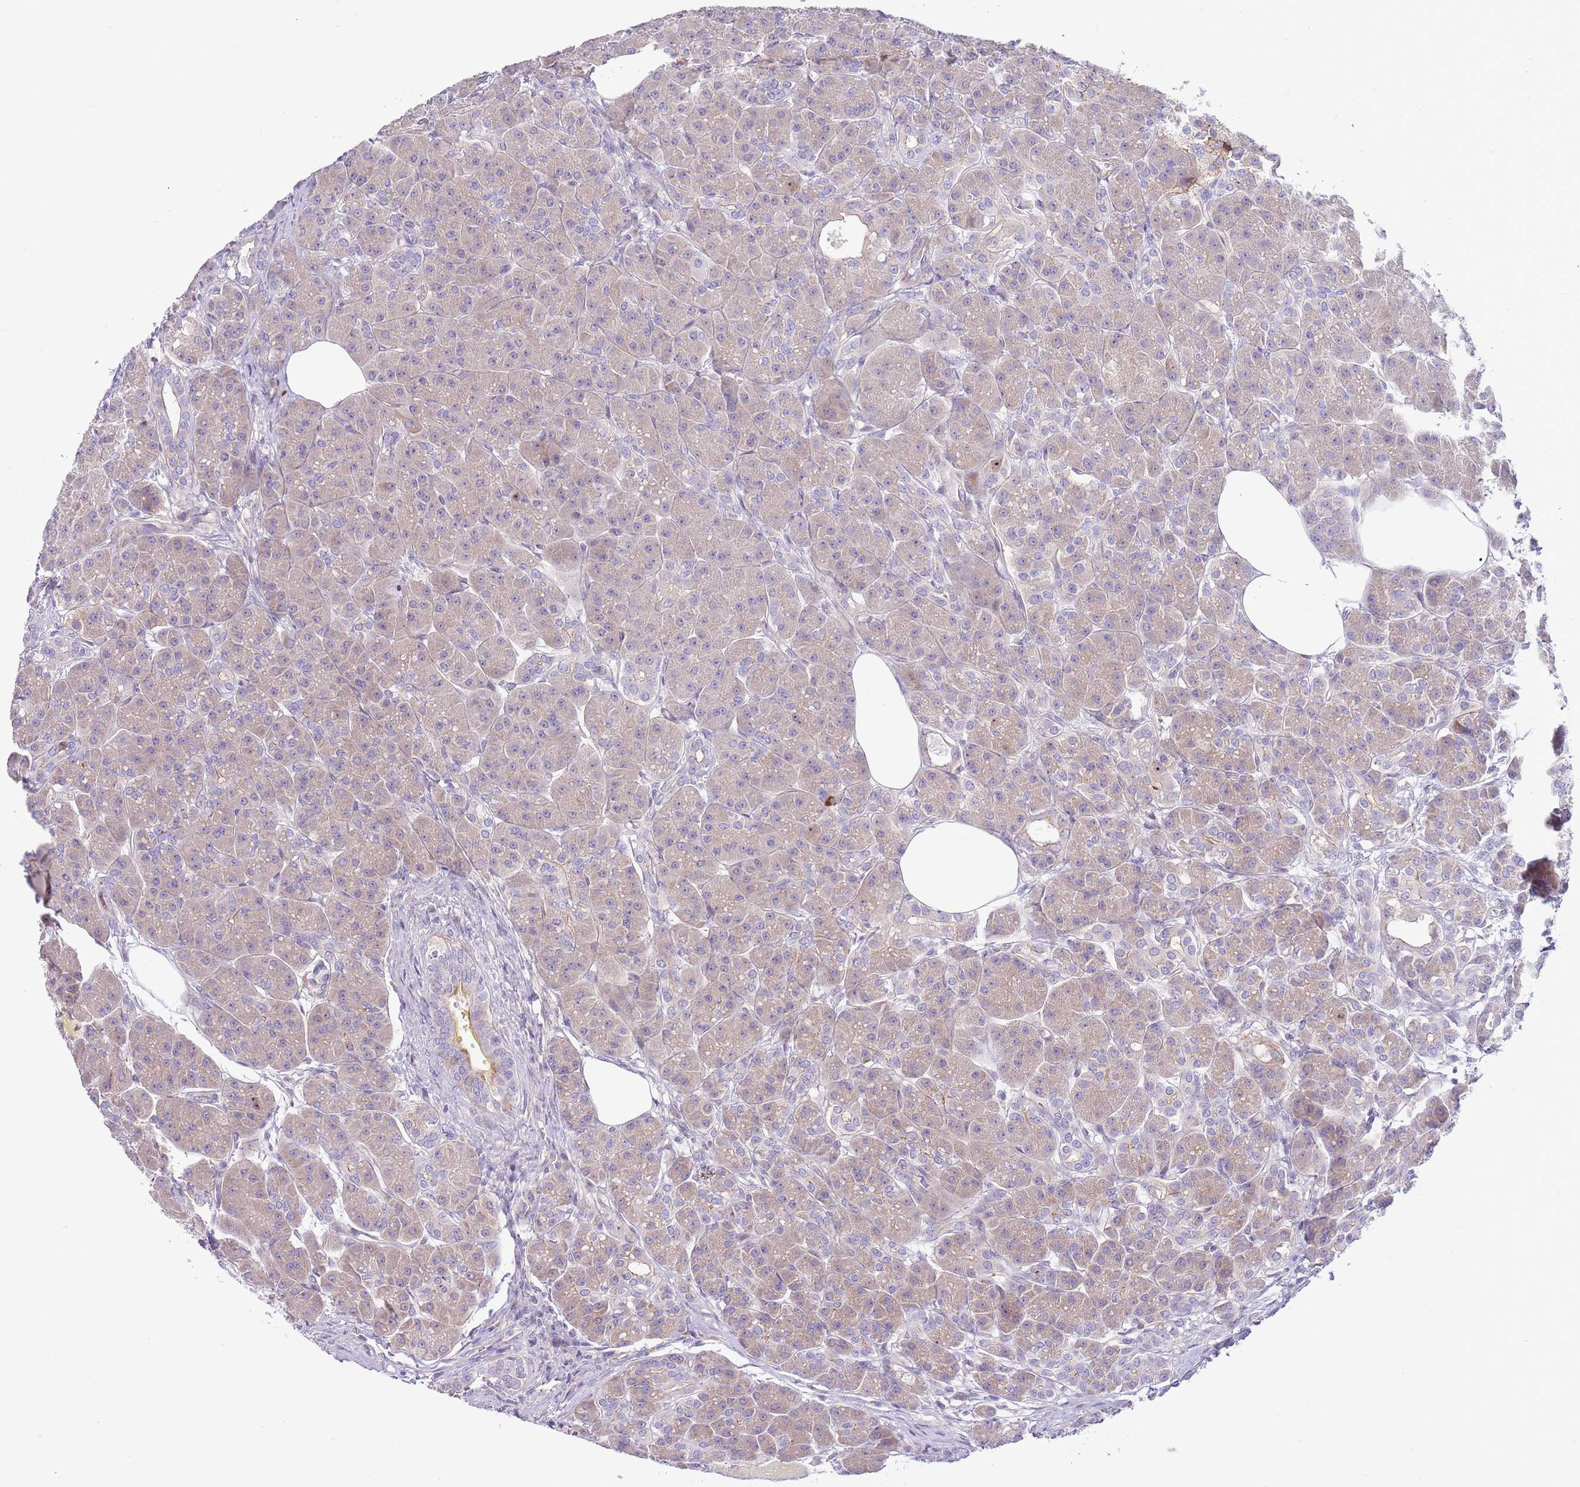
{"staining": {"intensity": "moderate", "quantity": "25%-75%", "location": "cytoplasmic/membranous"}, "tissue": "pancreas", "cell_type": "Exocrine glandular cells", "image_type": "normal", "snomed": [{"axis": "morphology", "description": "Normal tissue, NOS"}, {"axis": "topography", "description": "Pancreas"}], "caption": "Human pancreas stained with a brown dye demonstrates moderate cytoplasmic/membranous positive positivity in about 25%-75% of exocrine glandular cells.", "gene": "ZC4H2", "patient": {"sex": "male", "age": 63}}